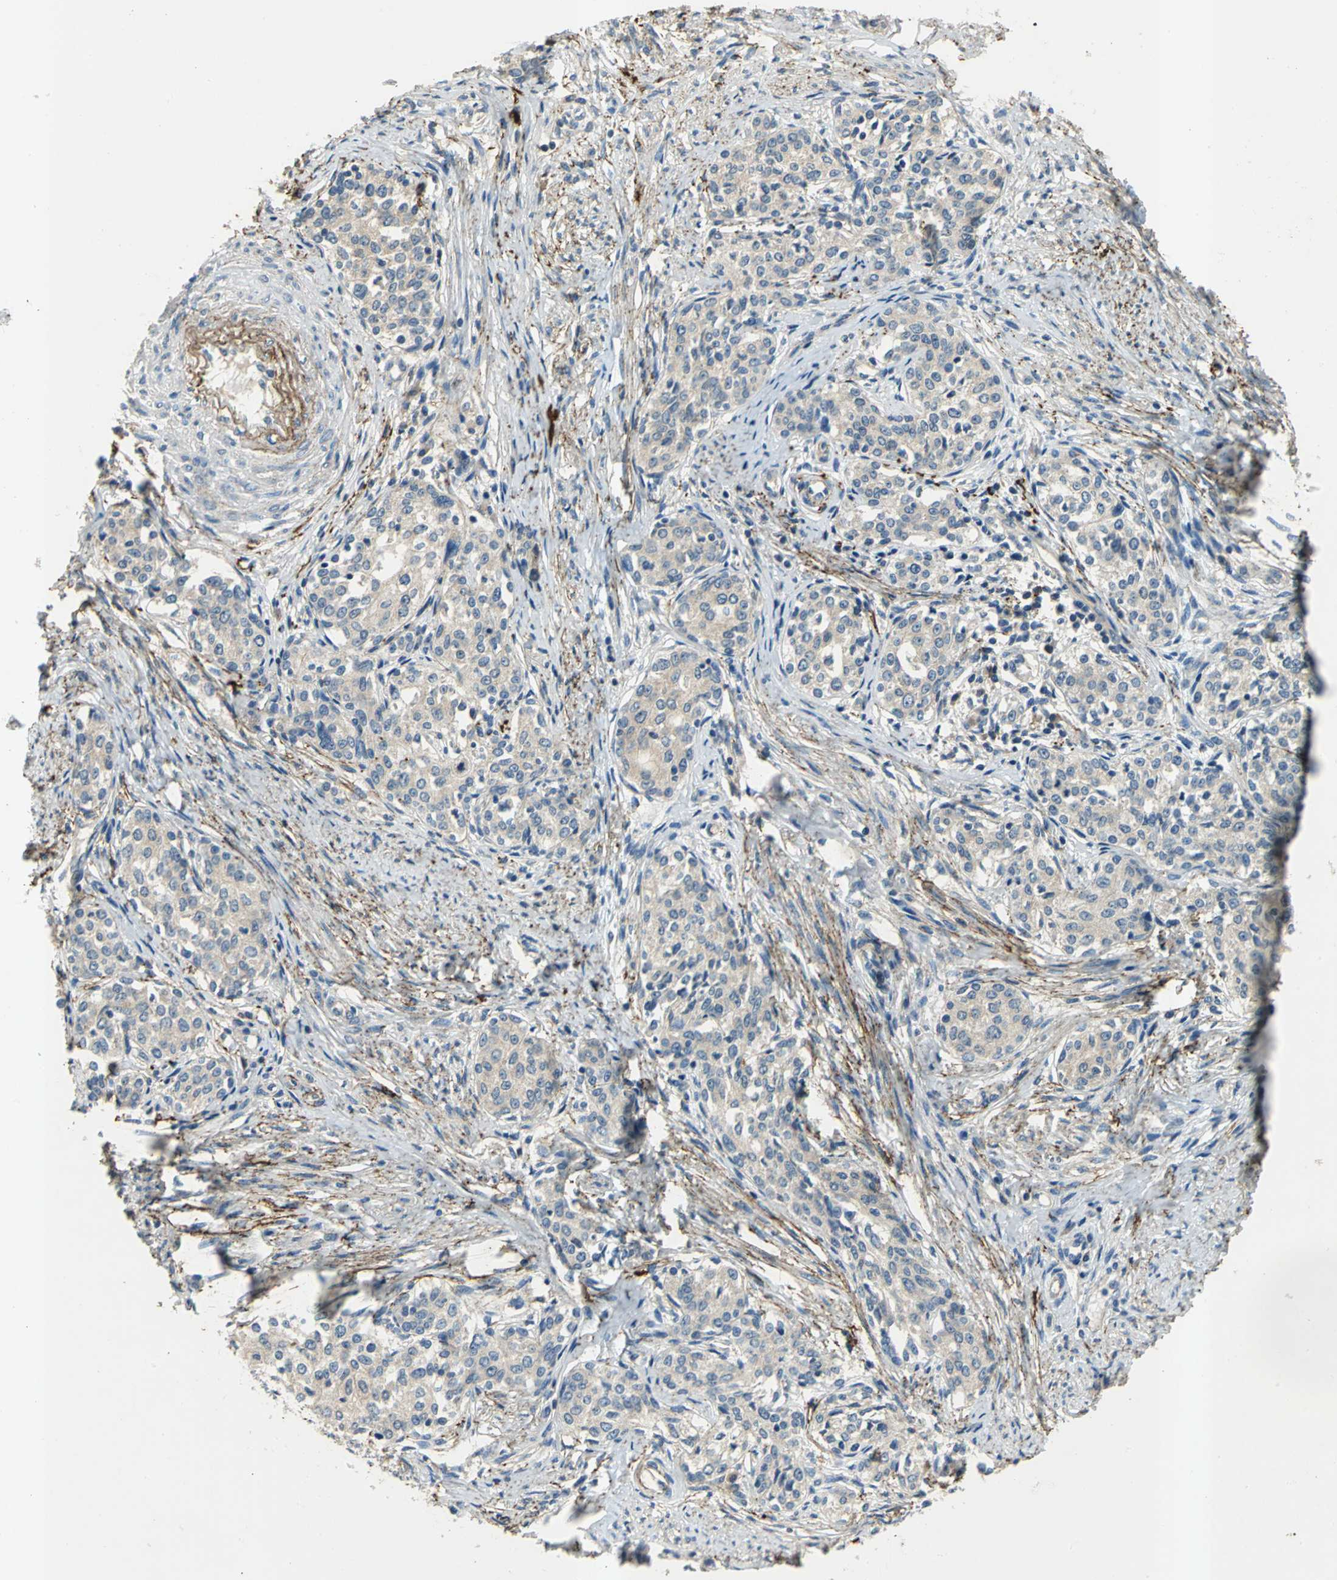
{"staining": {"intensity": "negative", "quantity": "none", "location": "none"}, "tissue": "cervical cancer", "cell_type": "Tumor cells", "image_type": "cancer", "snomed": [{"axis": "morphology", "description": "Squamous cell carcinoma, NOS"}, {"axis": "morphology", "description": "Adenocarcinoma, NOS"}, {"axis": "topography", "description": "Cervix"}], "caption": "Immunohistochemistry of human adenocarcinoma (cervical) shows no staining in tumor cells. Nuclei are stained in blue.", "gene": "SLC16A7", "patient": {"sex": "female", "age": 52}}